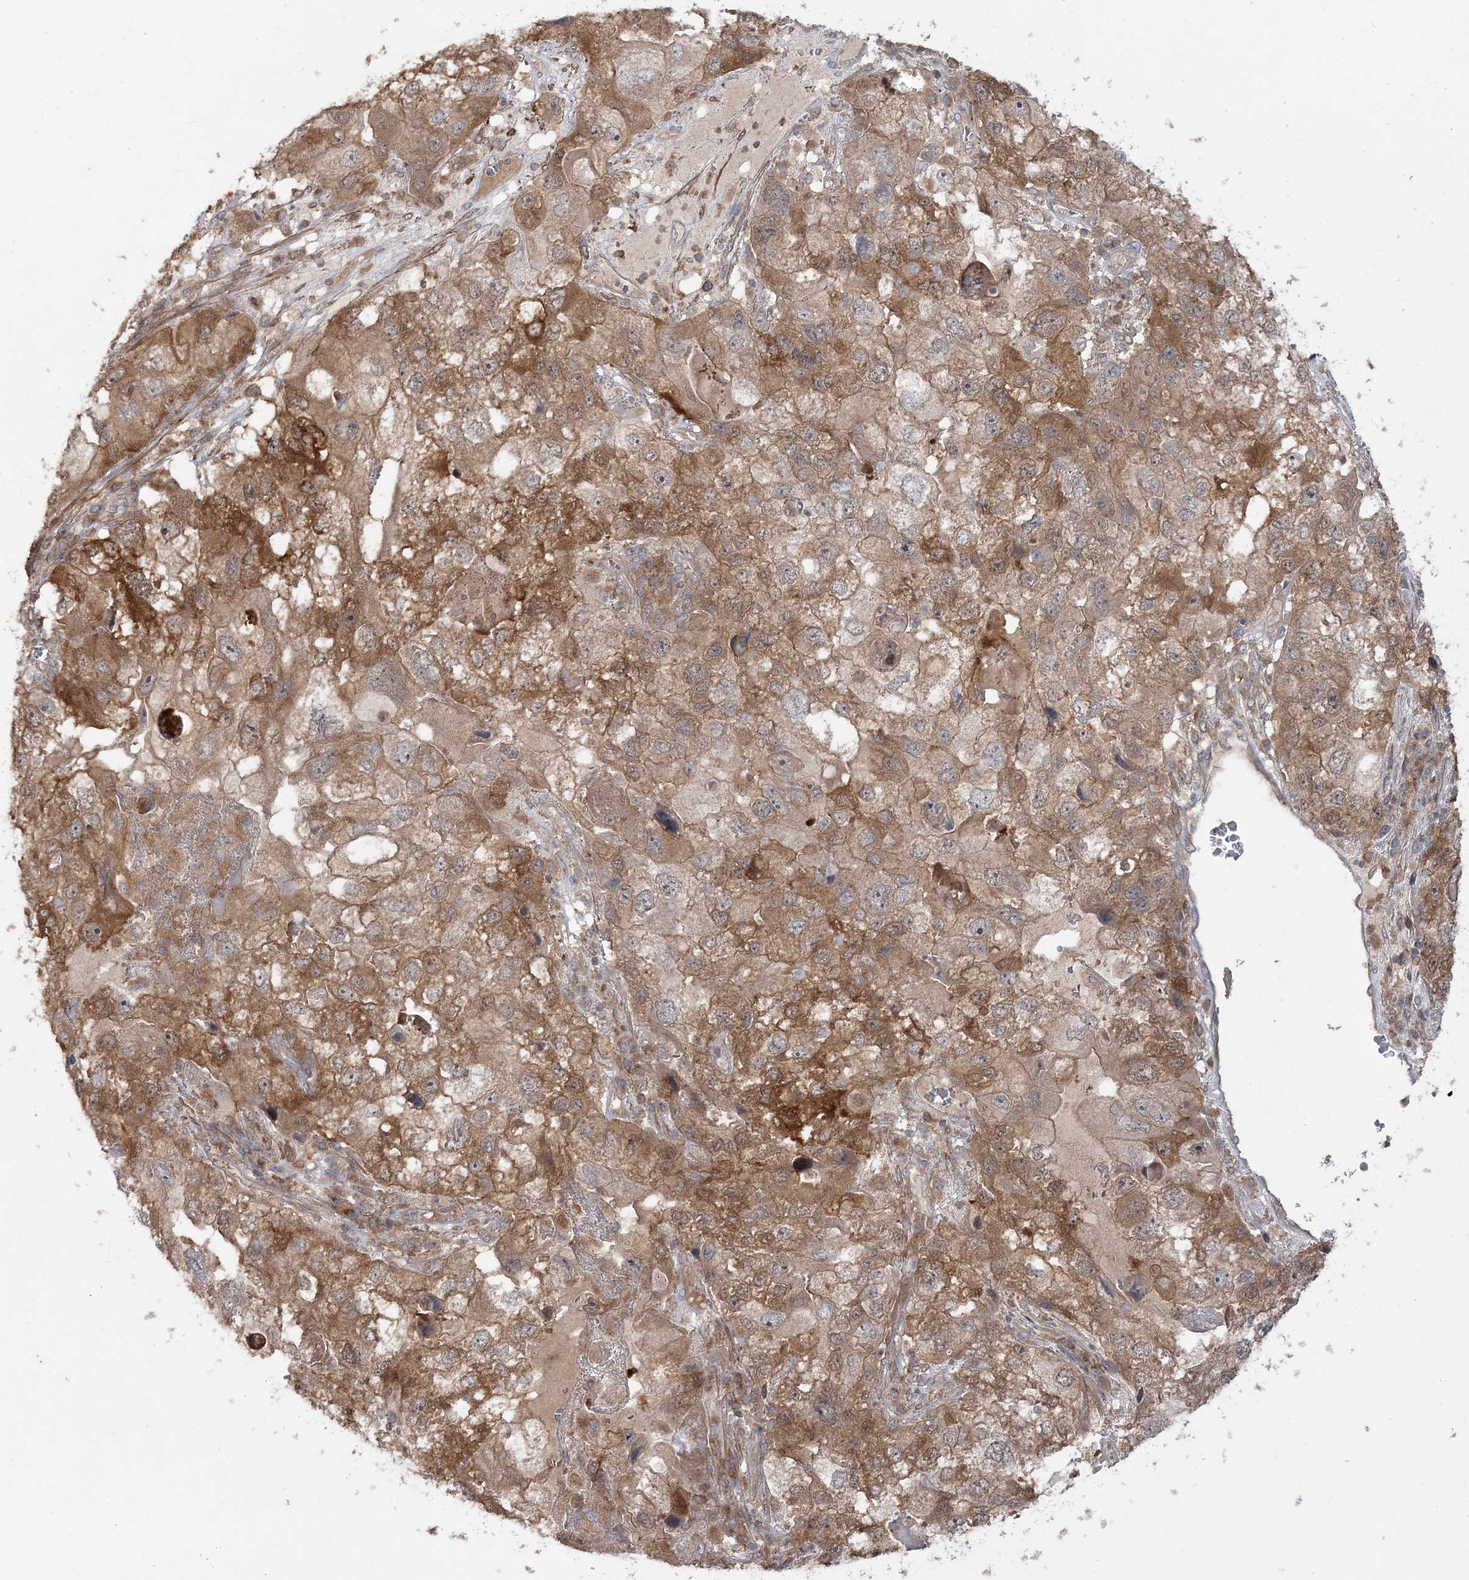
{"staining": {"intensity": "moderate", "quantity": ">75%", "location": "cytoplasmic/membranous"}, "tissue": "endometrial cancer", "cell_type": "Tumor cells", "image_type": "cancer", "snomed": [{"axis": "morphology", "description": "Adenocarcinoma, NOS"}, {"axis": "topography", "description": "Endometrium"}], "caption": "About >75% of tumor cells in human endometrial adenocarcinoma exhibit moderate cytoplasmic/membranous protein expression as visualized by brown immunohistochemical staining.", "gene": "MOCS2", "patient": {"sex": "female", "age": 49}}